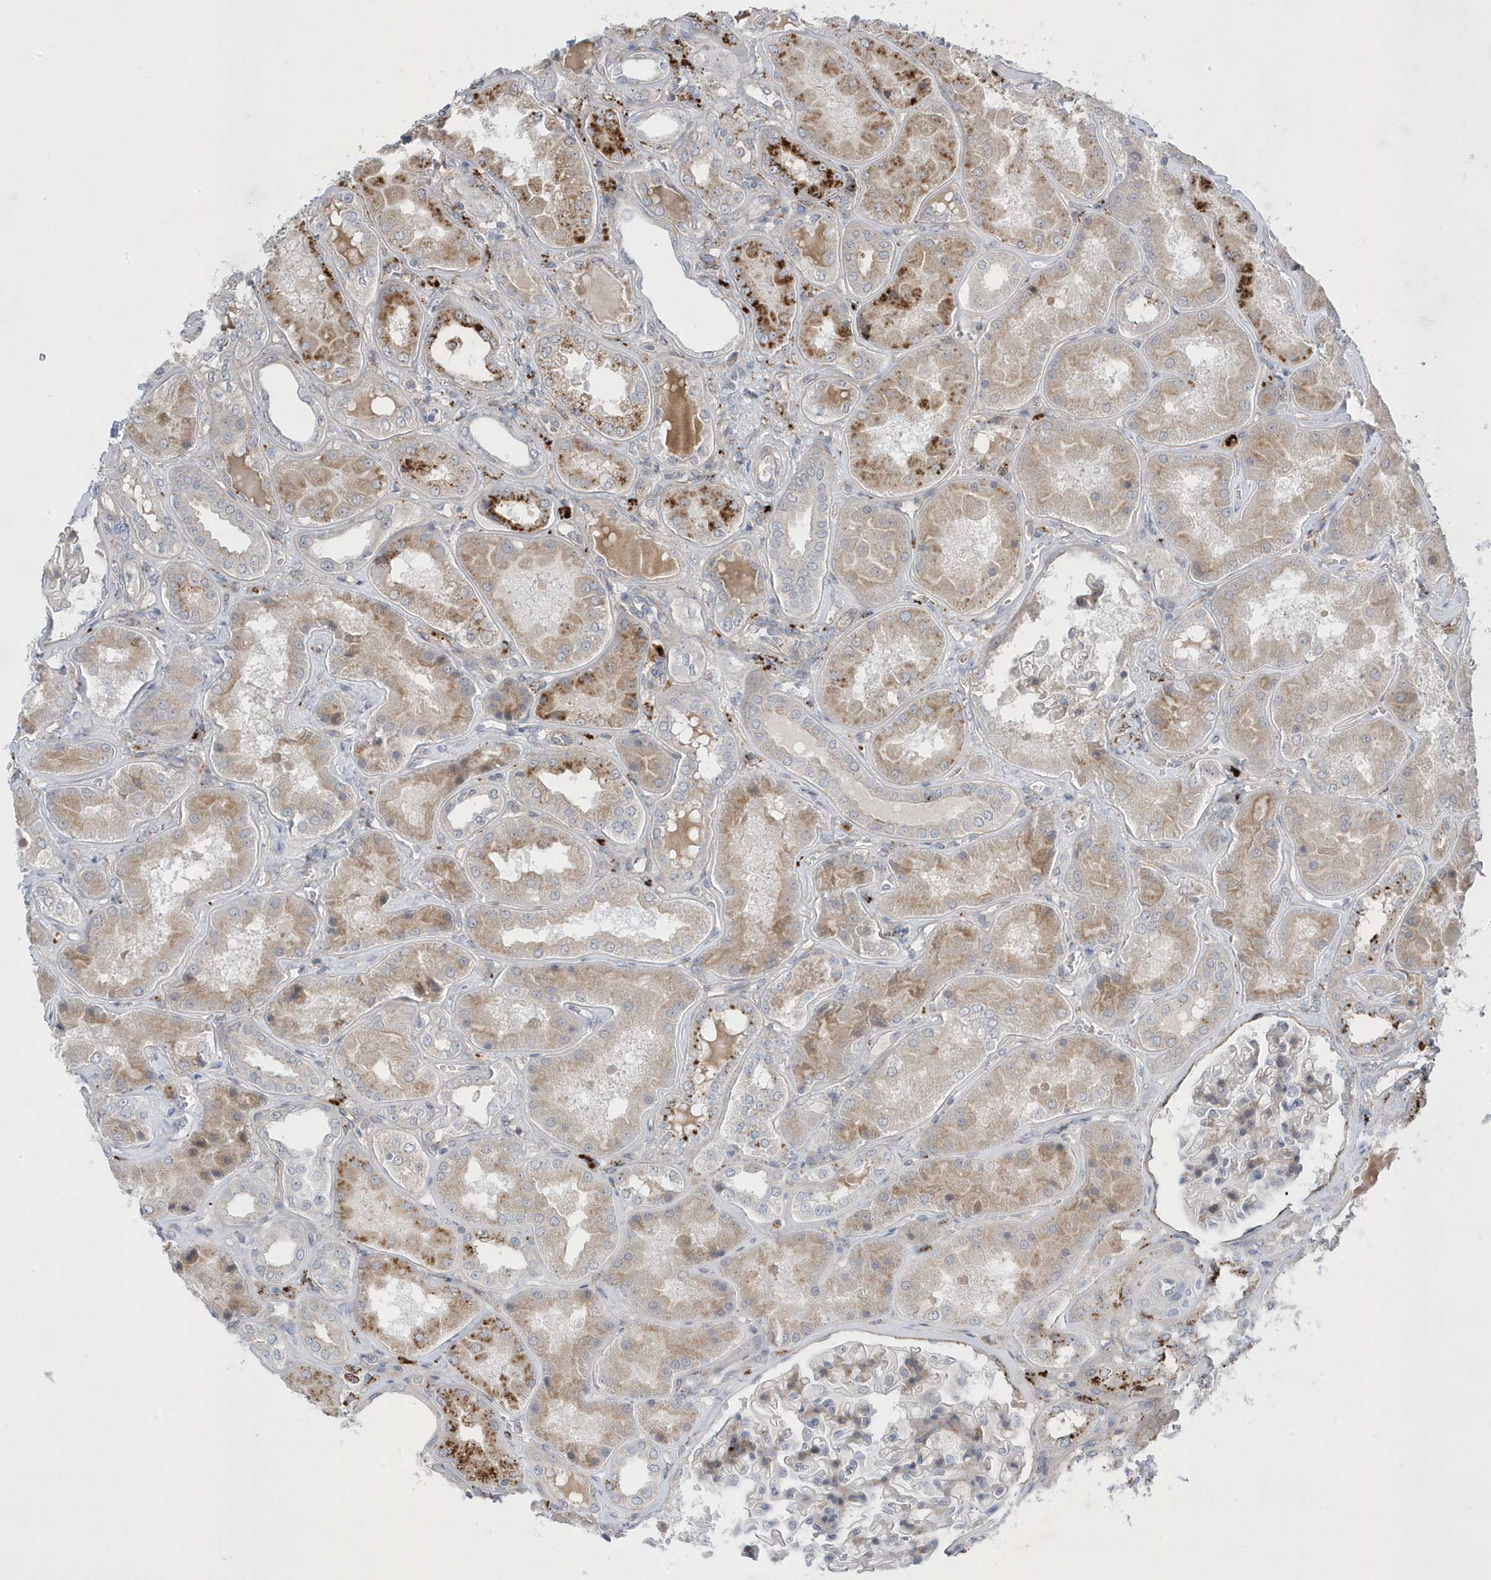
{"staining": {"intensity": "weak", "quantity": "<25%", "location": "cytoplasmic/membranous"}, "tissue": "kidney", "cell_type": "Cells in glomeruli", "image_type": "normal", "snomed": [{"axis": "morphology", "description": "Normal tissue, NOS"}, {"axis": "topography", "description": "Kidney"}], "caption": "IHC of normal human kidney reveals no expression in cells in glomeruli.", "gene": "ANAPC1", "patient": {"sex": "female", "age": 56}}